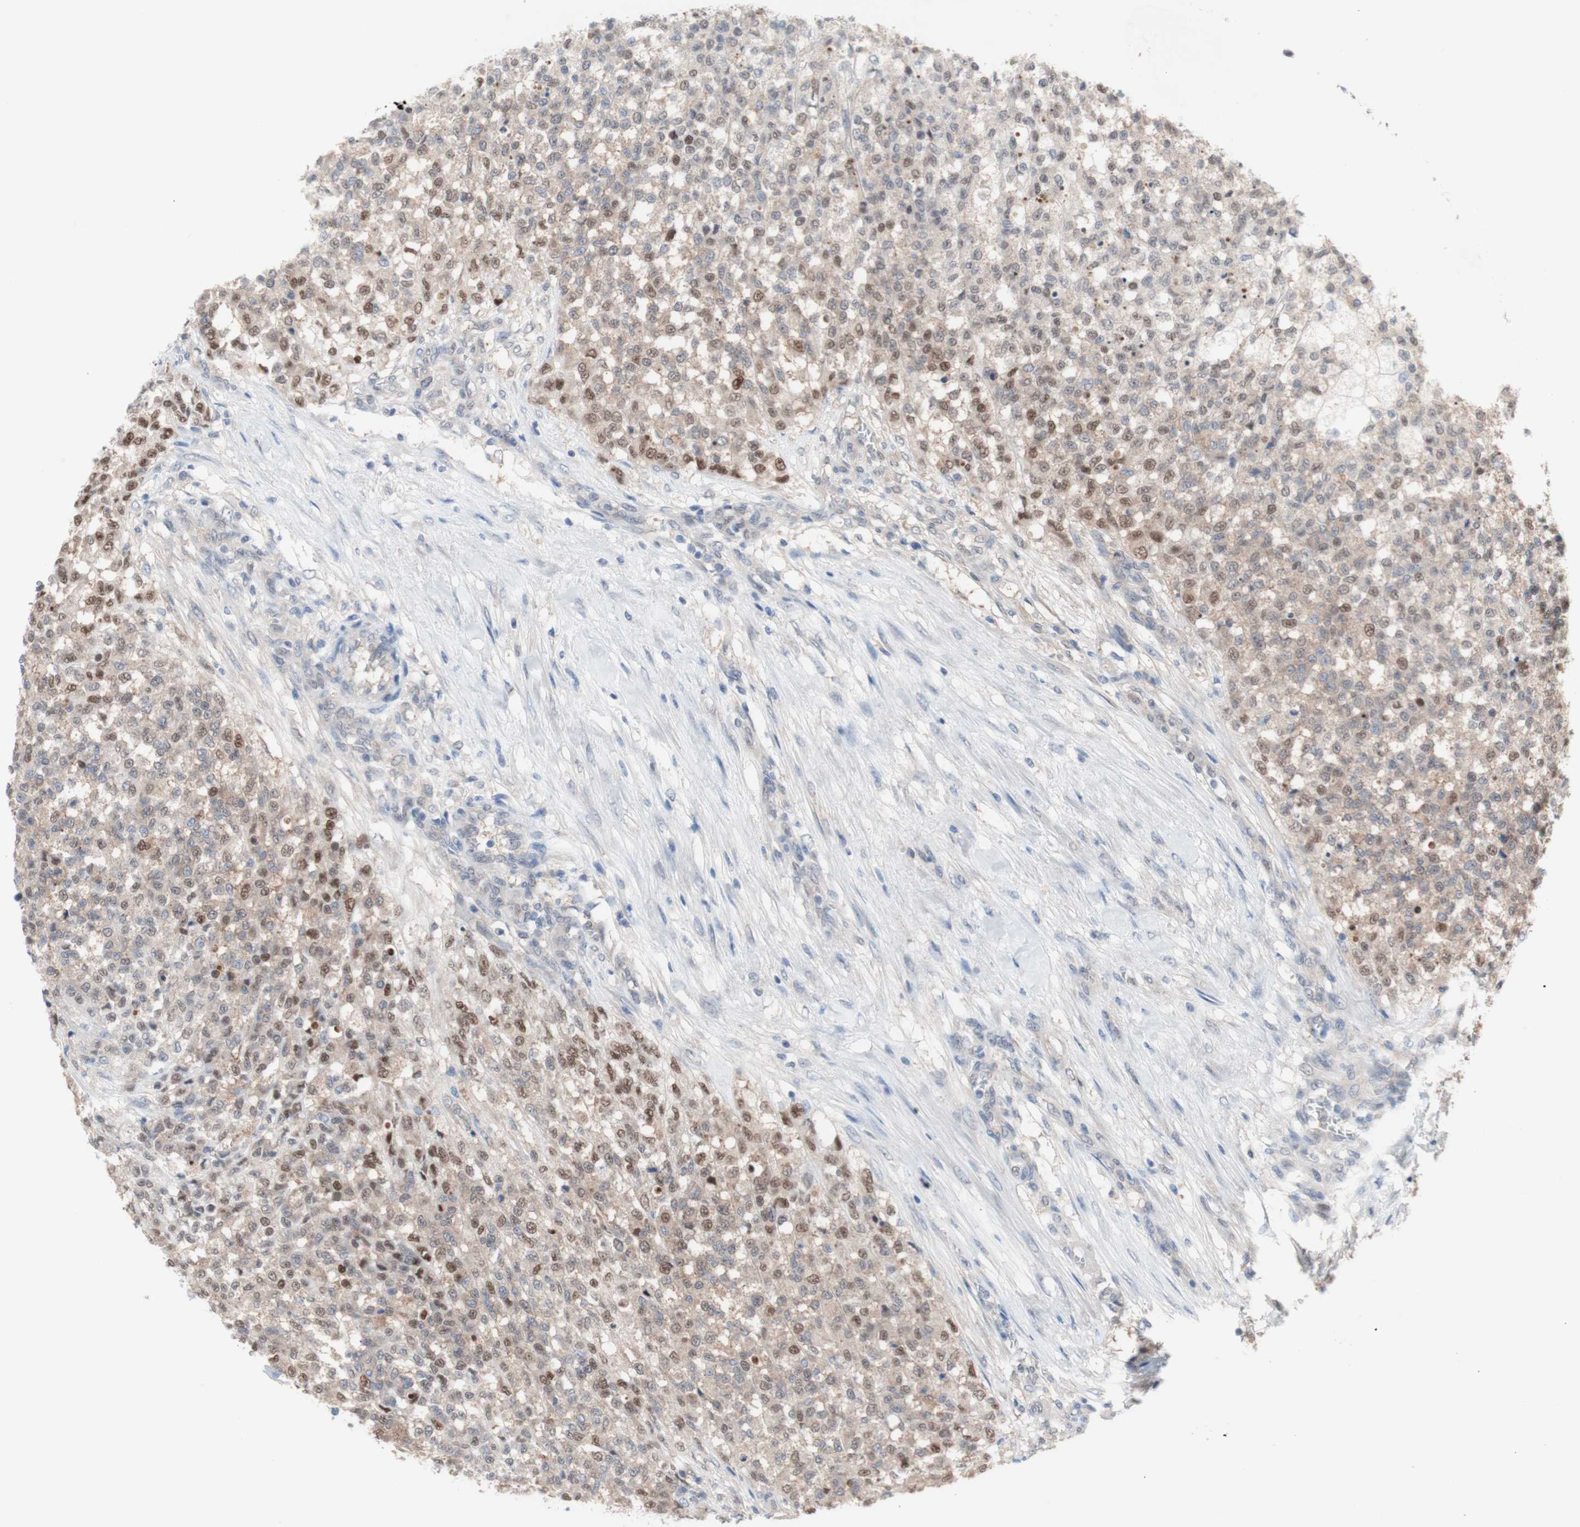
{"staining": {"intensity": "moderate", "quantity": "<25%", "location": "nuclear"}, "tissue": "testis cancer", "cell_type": "Tumor cells", "image_type": "cancer", "snomed": [{"axis": "morphology", "description": "Seminoma, NOS"}, {"axis": "topography", "description": "Testis"}], "caption": "Human testis seminoma stained for a protein (brown) exhibits moderate nuclear positive positivity in approximately <25% of tumor cells.", "gene": "PRMT5", "patient": {"sex": "male", "age": 59}}